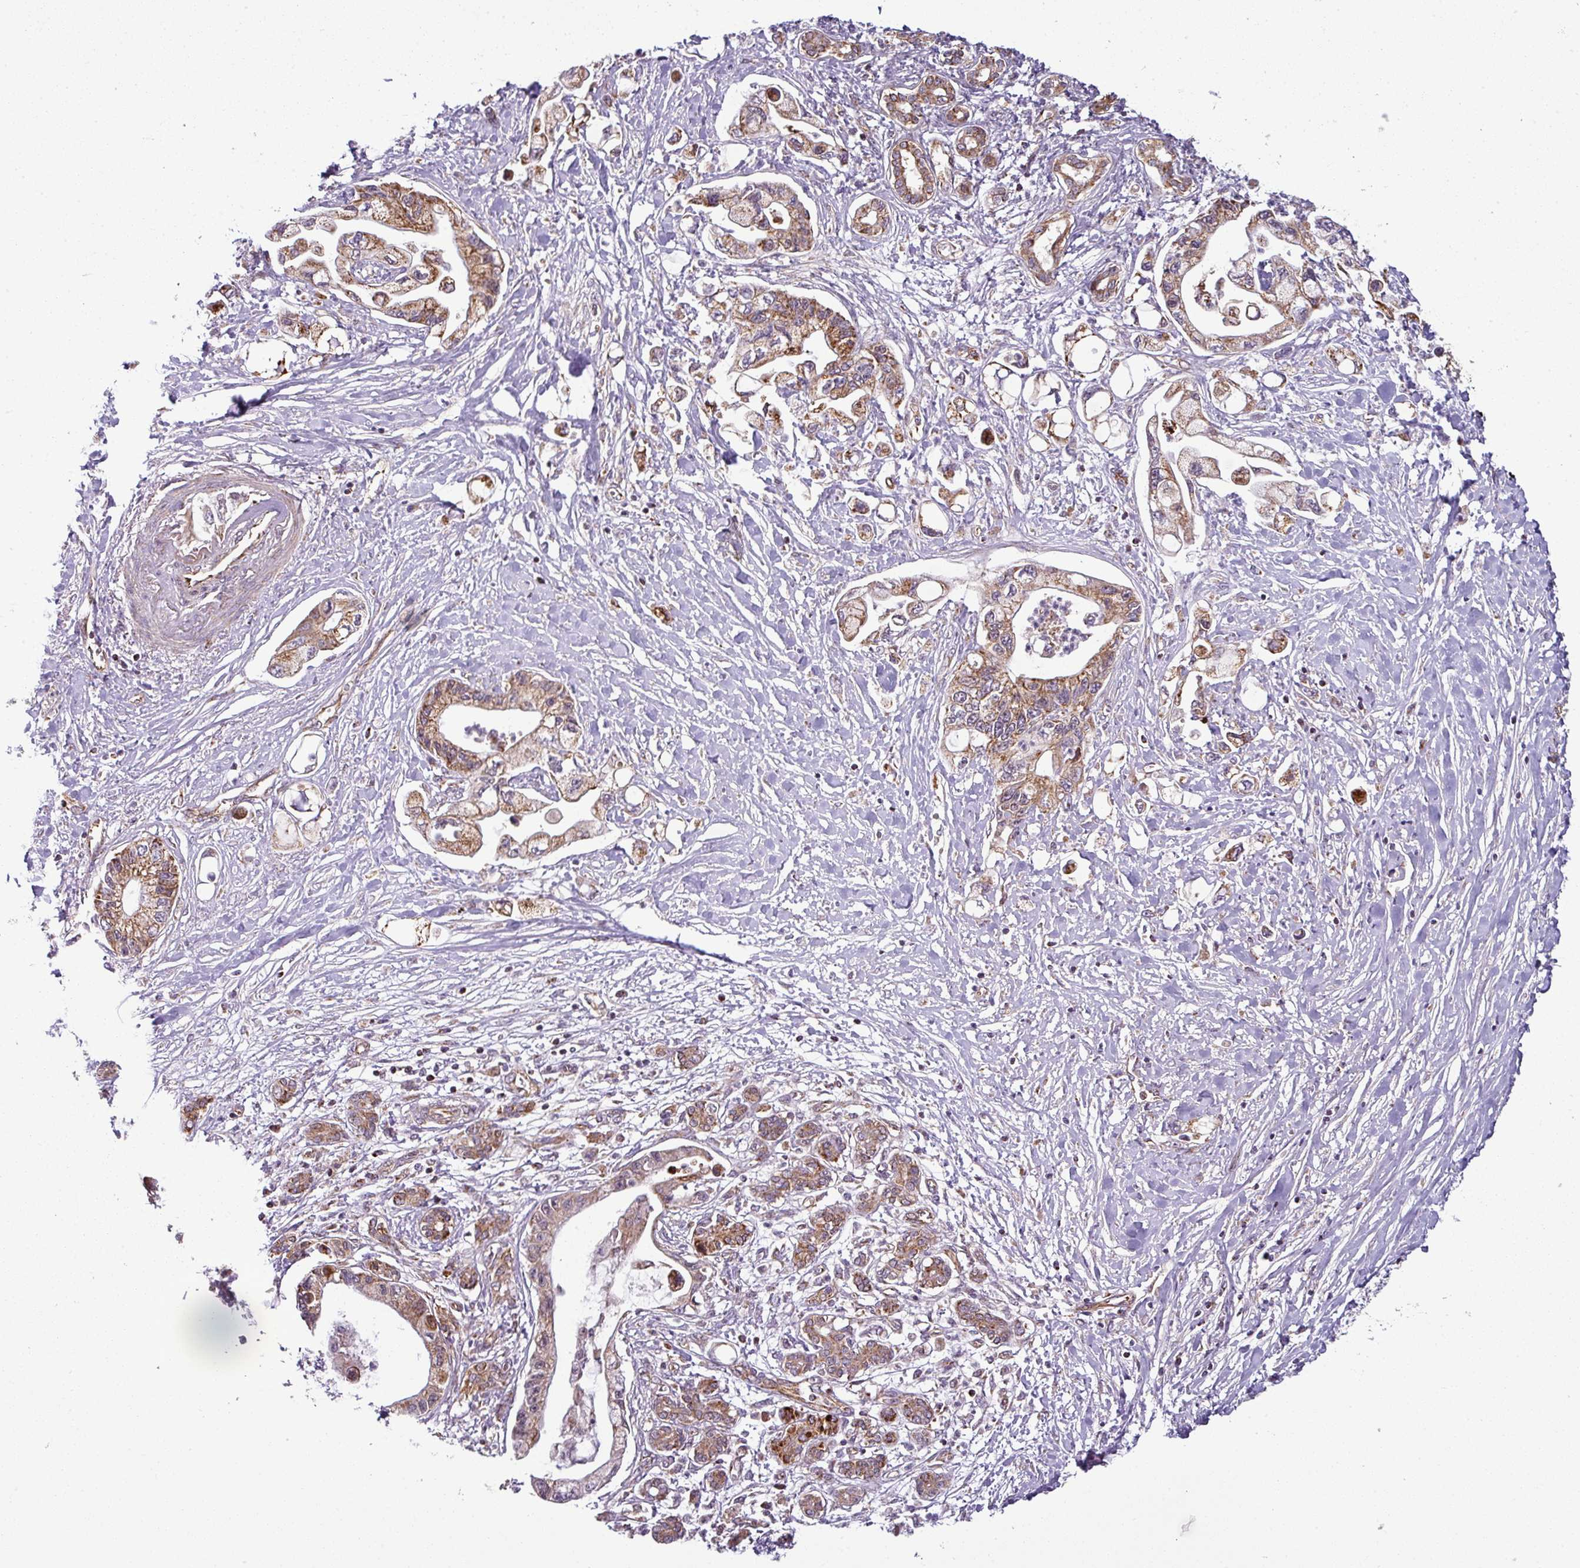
{"staining": {"intensity": "moderate", "quantity": ">75%", "location": "cytoplasmic/membranous"}, "tissue": "pancreatic cancer", "cell_type": "Tumor cells", "image_type": "cancer", "snomed": [{"axis": "morphology", "description": "Adenocarcinoma, NOS"}, {"axis": "topography", "description": "Pancreas"}], "caption": "Pancreatic cancer (adenocarcinoma) was stained to show a protein in brown. There is medium levels of moderate cytoplasmic/membranous staining in approximately >75% of tumor cells.", "gene": "PRELID3B", "patient": {"sex": "male", "age": 61}}